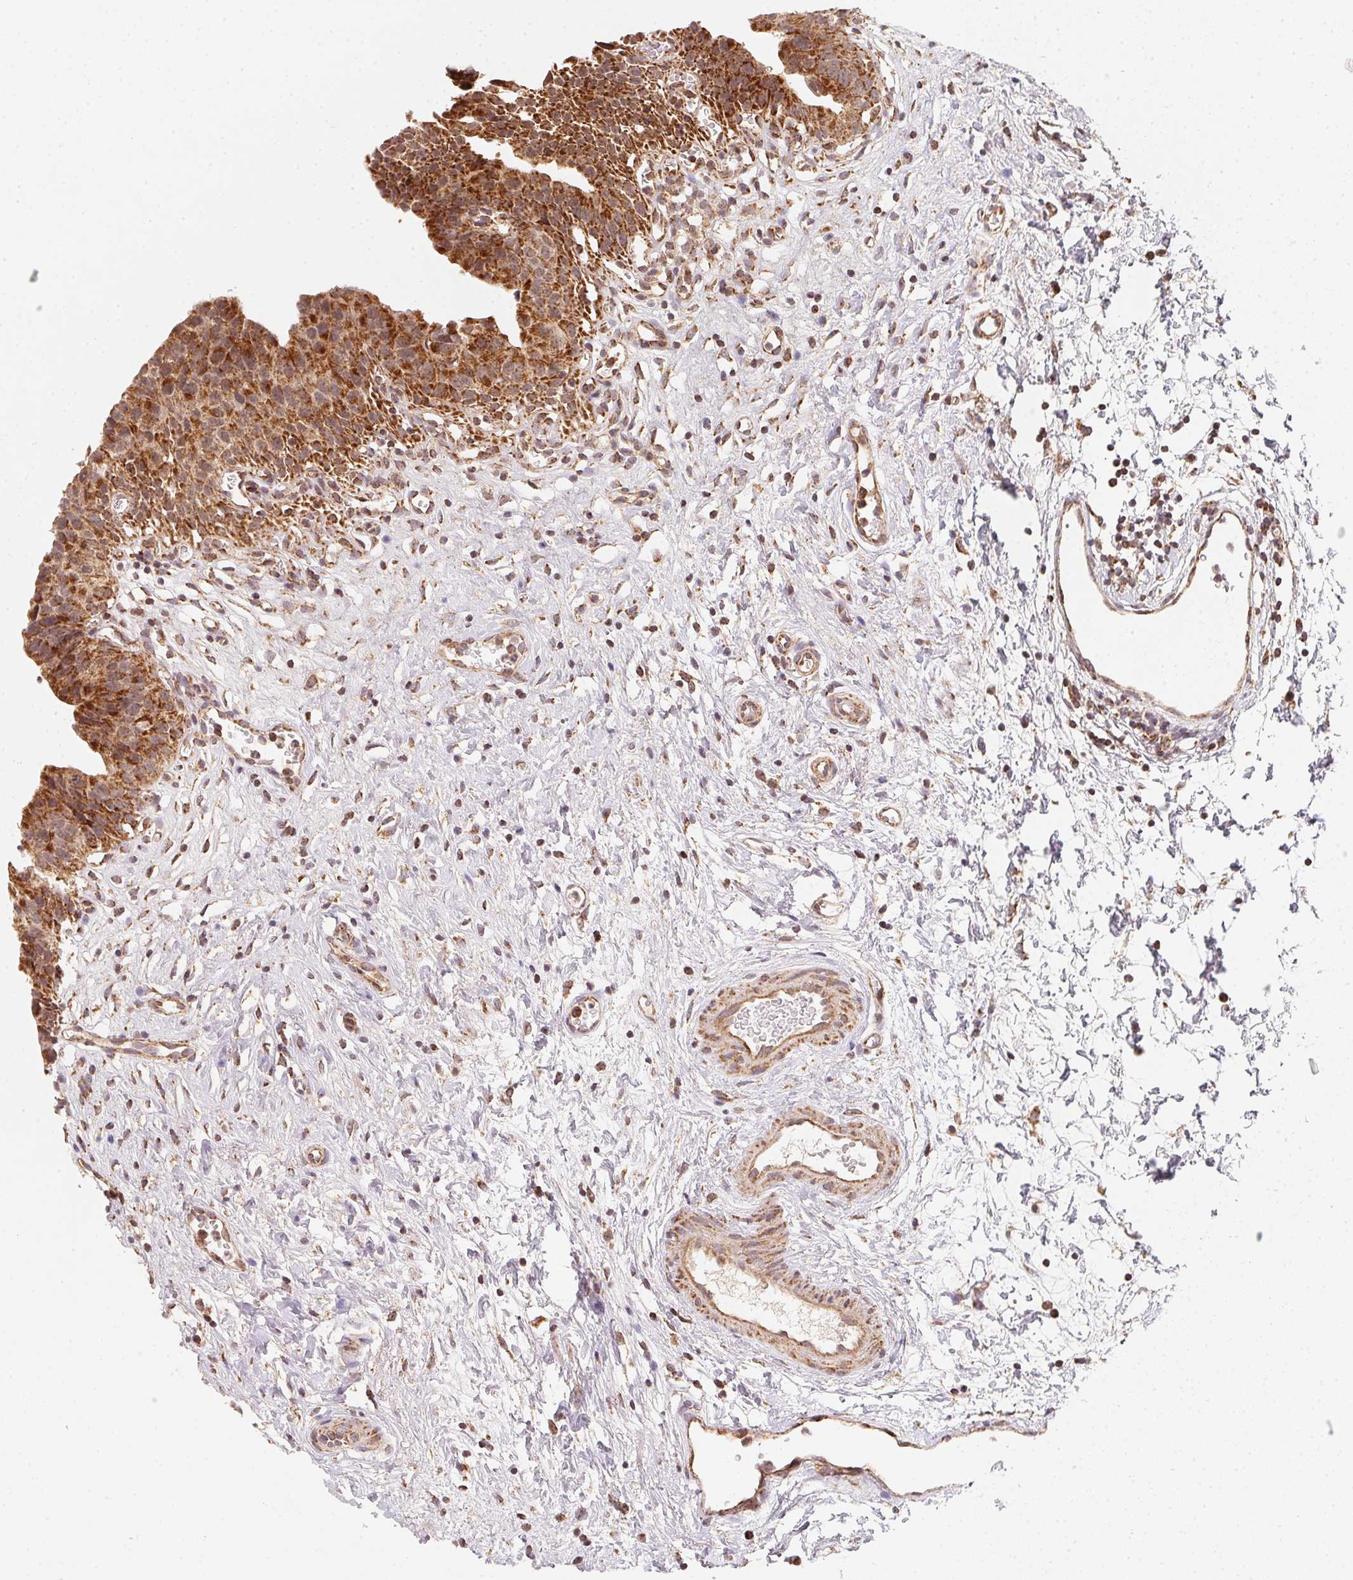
{"staining": {"intensity": "strong", "quantity": ">75%", "location": "cytoplasmic/membranous"}, "tissue": "urinary bladder", "cell_type": "Urothelial cells", "image_type": "normal", "snomed": [{"axis": "morphology", "description": "Normal tissue, NOS"}, {"axis": "topography", "description": "Urinary bladder"}], "caption": "IHC of unremarkable urinary bladder demonstrates high levels of strong cytoplasmic/membranous positivity in approximately >75% of urothelial cells. The staining is performed using DAB brown chromogen to label protein expression. The nuclei are counter-stained blue using hematoxylin.", "gene": "NDUFS6", "patient": {"sex": "male", "age": 51}}